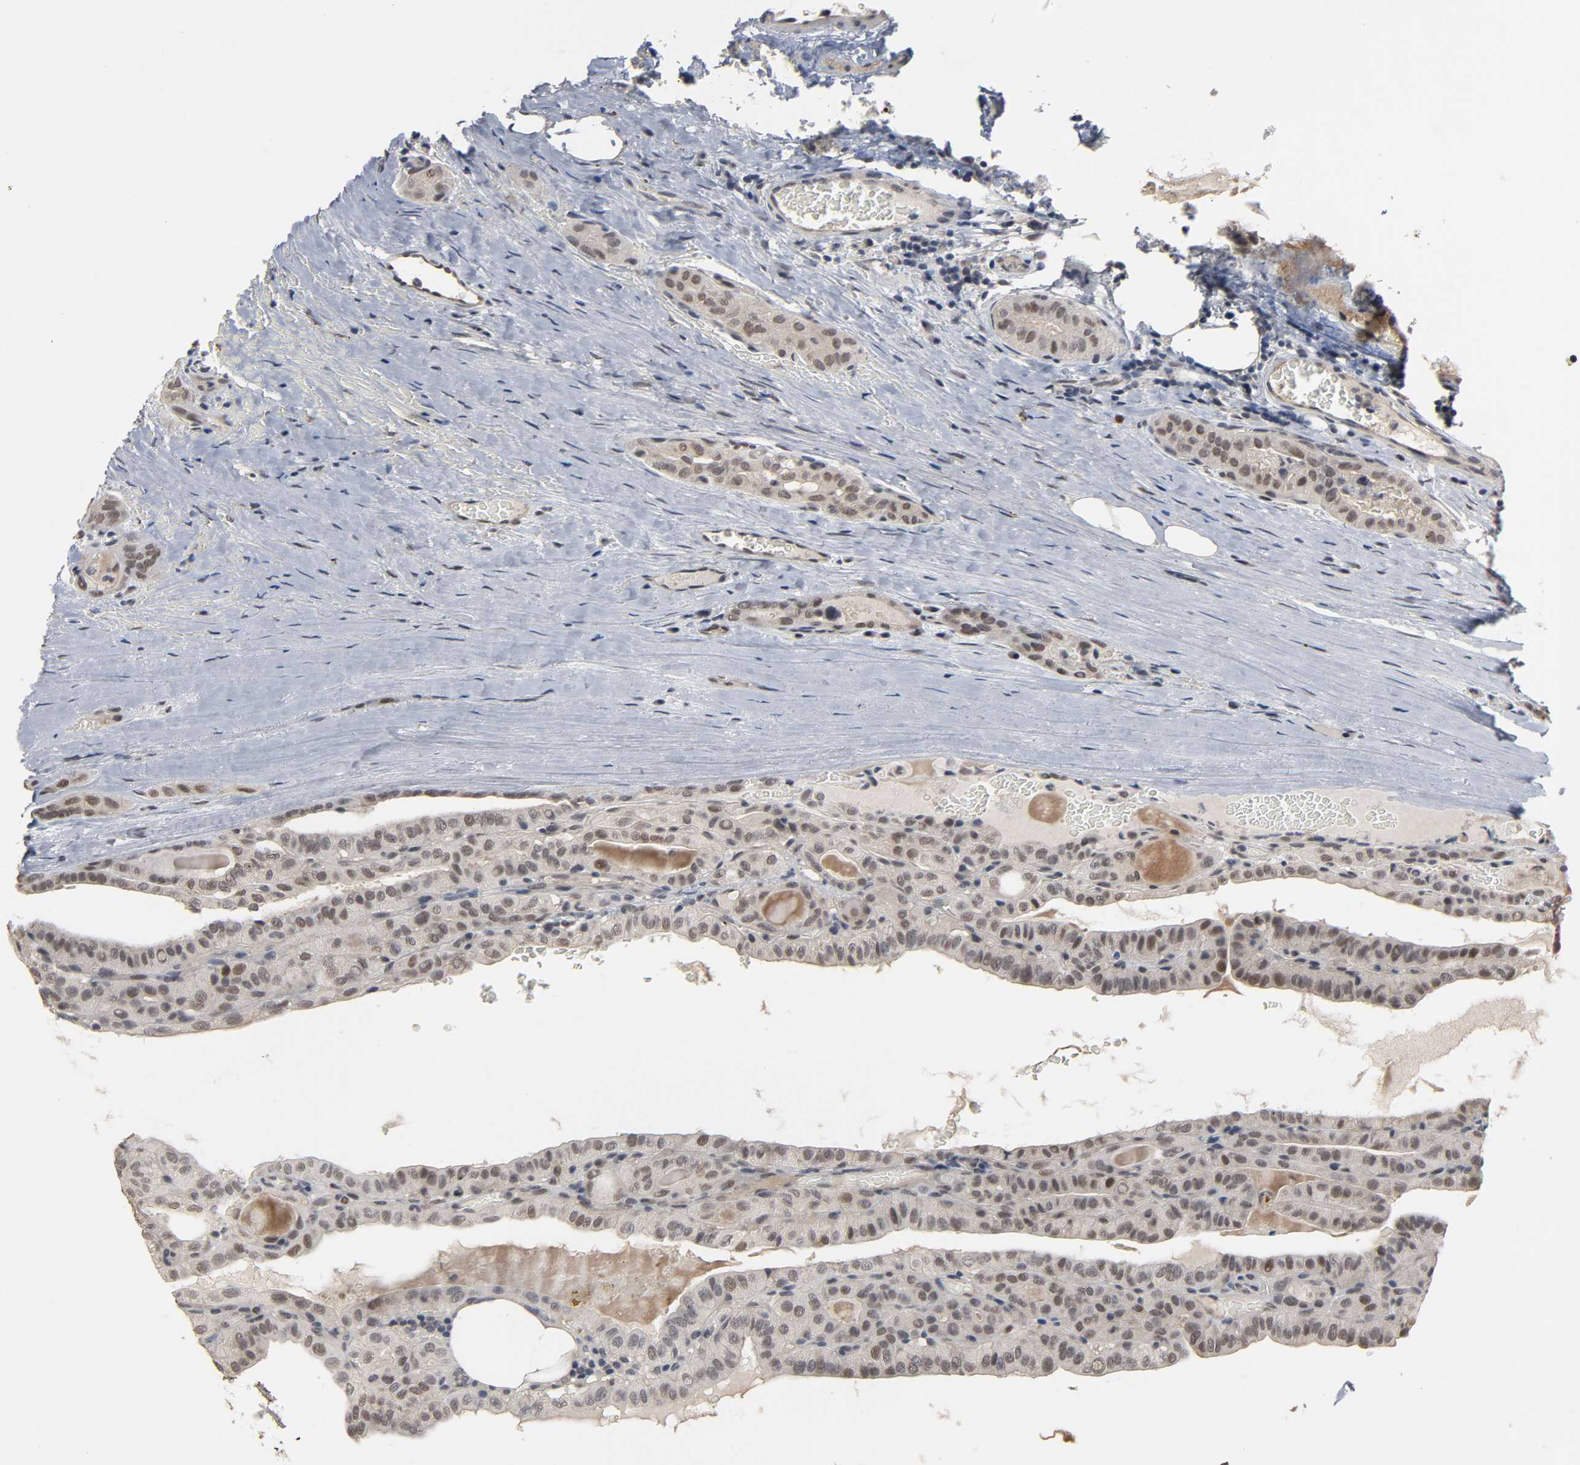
{"staining": {"intensity": "weak", "quantity": ">75%", "location": "cytoplasmic/membranous,nuclear"}, "tissue": "thyroid cancer", "cell_type": "Tumor cells", "image_type": "cancer", "snomed": [{"axis": "morphology", "description": "Papillary adenocarcinoma, NOS"}, {"axis": "topography", "description": "Thyroid gland"}], "caption": "Immunohistochemical staining of human thyroid cancer exhibits low levels of weak cytoplasmic/membranous and nuclear protein positivity in approximately >75% of tumor cells.", "gene": "HTR1E", "patient": {"sex": "male", "age": 77}}